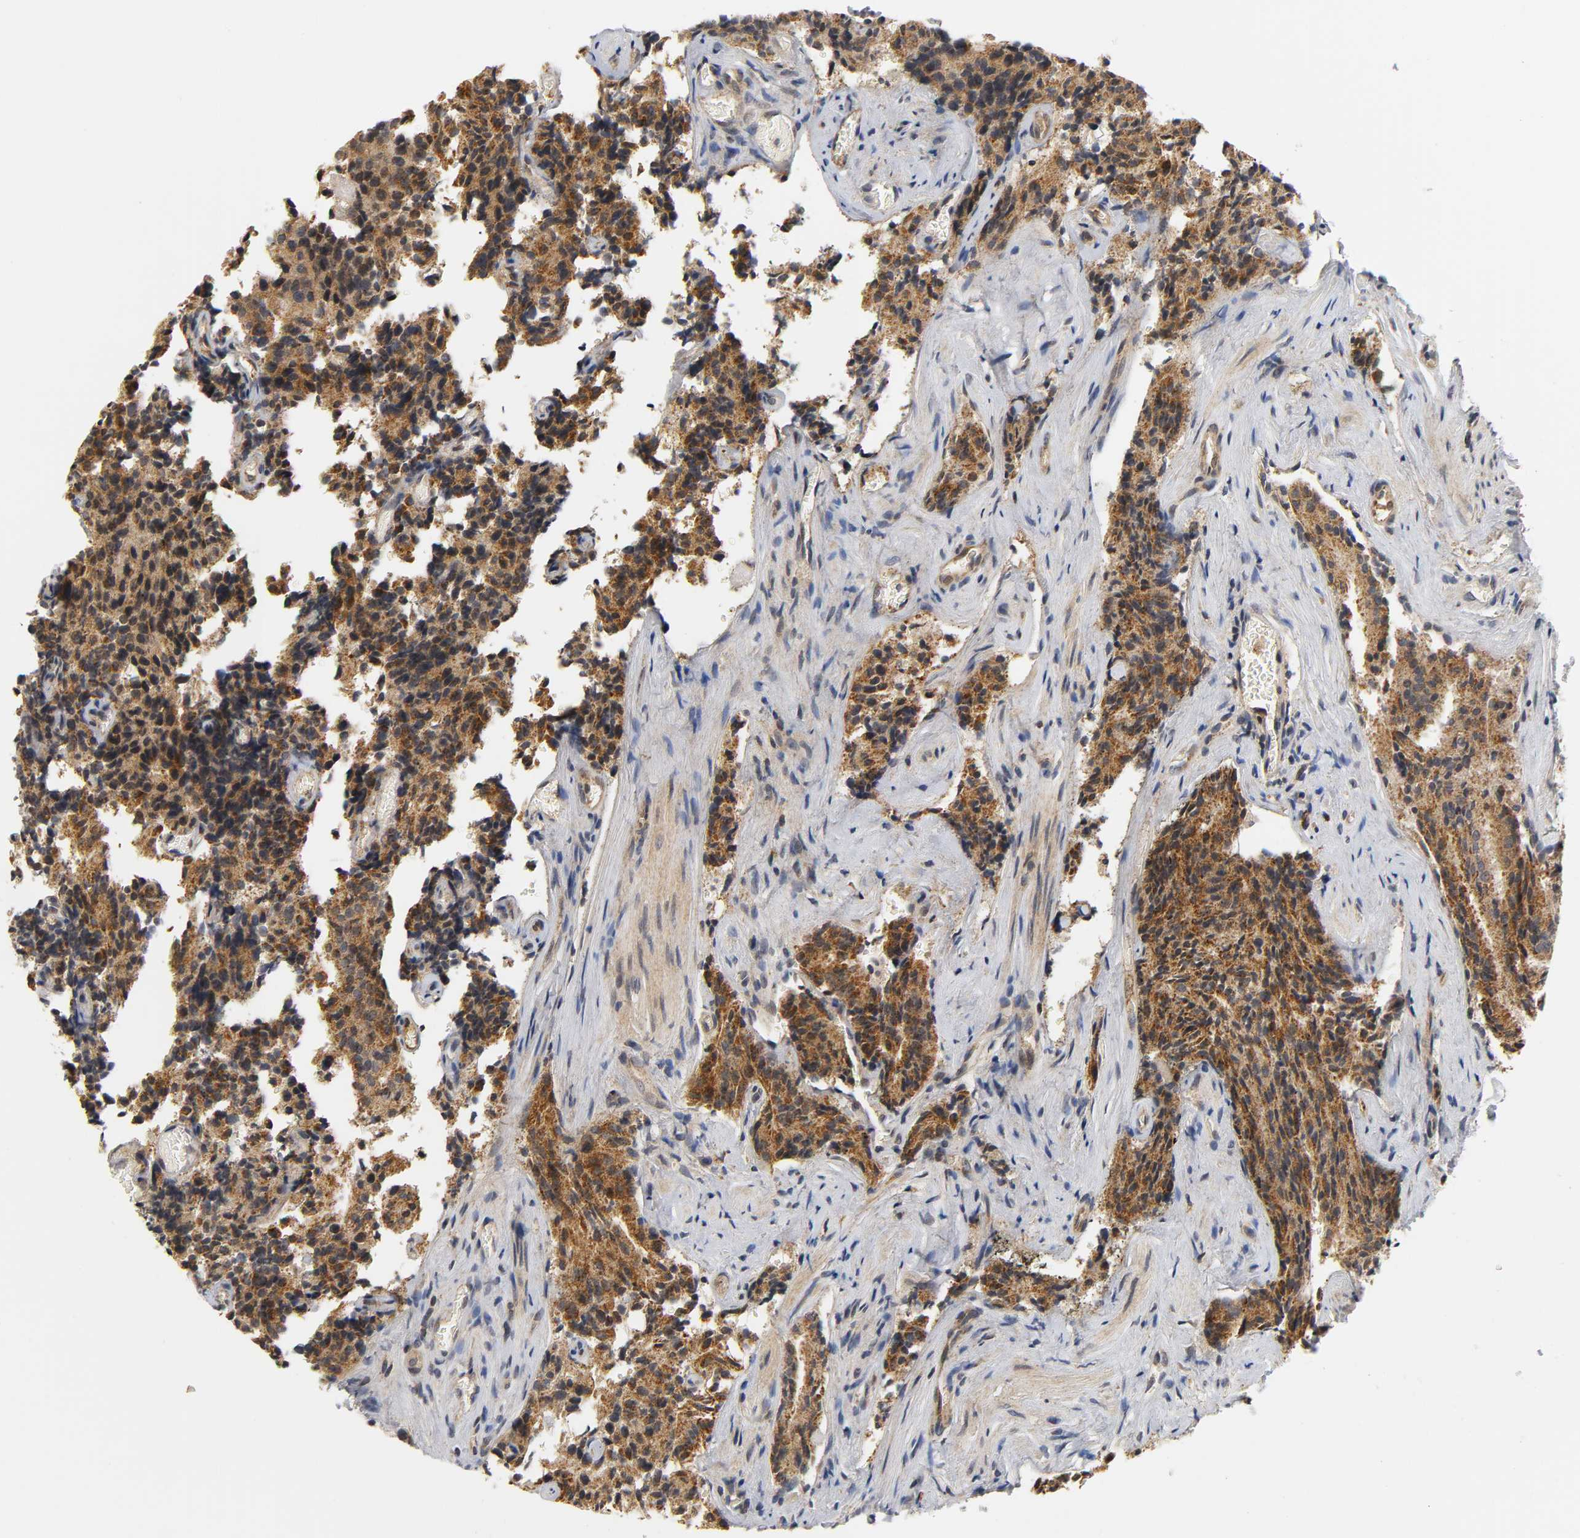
{"staining": {"intensity": "strong", "quantity": ">75%", "location": "cytoplasmic/membranous"}, "tissue": "prostate cancer", "cell_type": "Tumor cells", "image_type": "cancer", "snomed": [{"axis": "morphology", "description": "Adenocarcinoma, High grade"}, {"axis": "topography", "description": "Prostate"}], "caption": "This histopathology image demonstrates prostate cancer stained with IHC to label a protein in brown. The cytoplasmic/membranous of tumor cells show strong positivity for the protein. Nuclei are counter-stained blue.", "gene": "NRP1", "patient": {"sex": "male", "age": 58}}